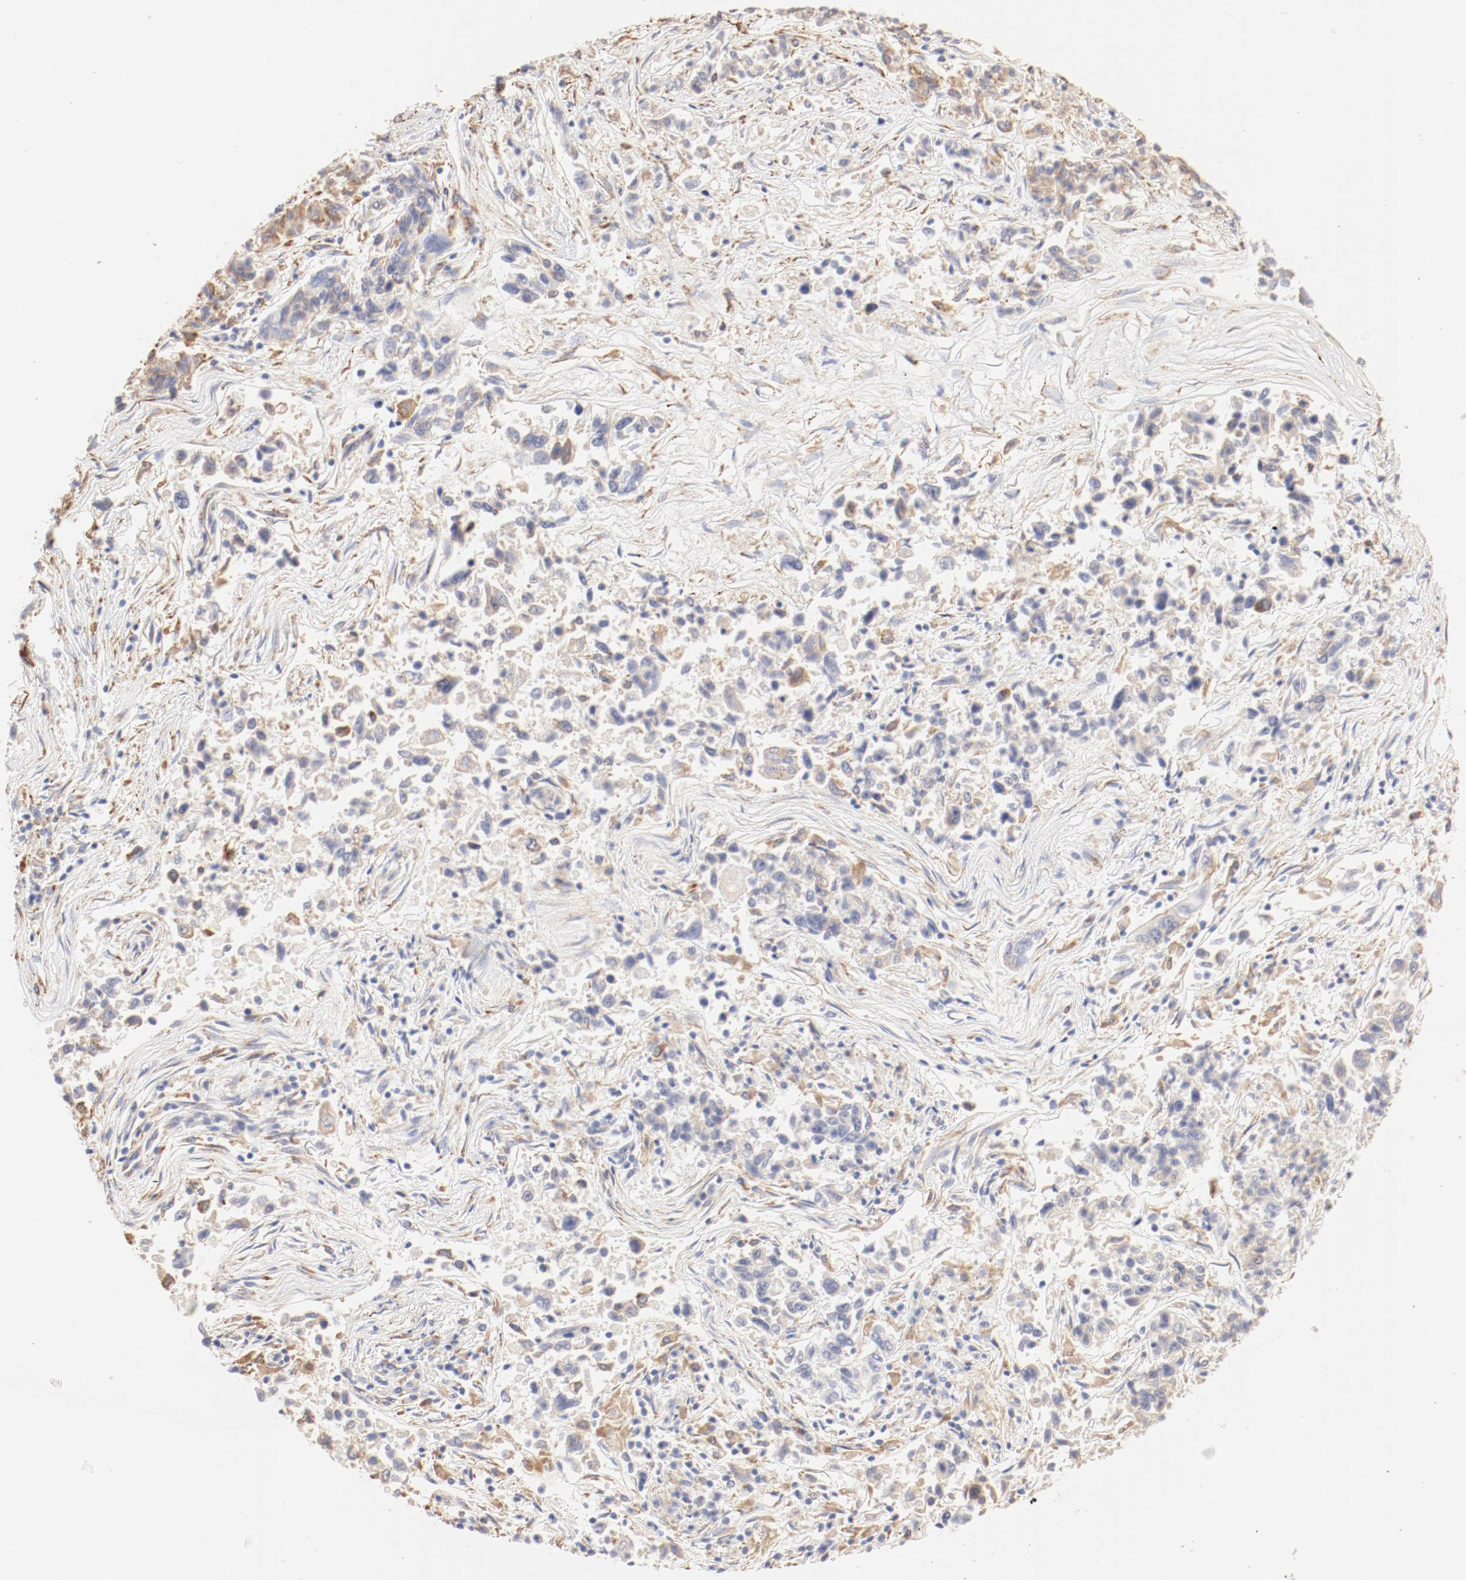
{"staining": {"intensity": "weak", "quantity": ">75%", "location": "cytoplasmic/membranous"}, "tissue": "lung cancer", "cell_type": "Tumor cells", "image_type": "cancer", "snomed": [{"axis": "morphology", "description": "Adenocarcinoma, NOS"}, {"axis": "topography", "description": "Lung"}], "caption": "Brown immunohistochemical staining in human lung adenocarcinoma displays weak cytoplasmic/membranous staining in about >75% of tumor cells. (DAB (3,3'-diaminobenzidine) IHC, brown staining for protein, blue staining for nuclei).", "gene": "CTSH", "patient": {"sex": "male", "age": 84}}